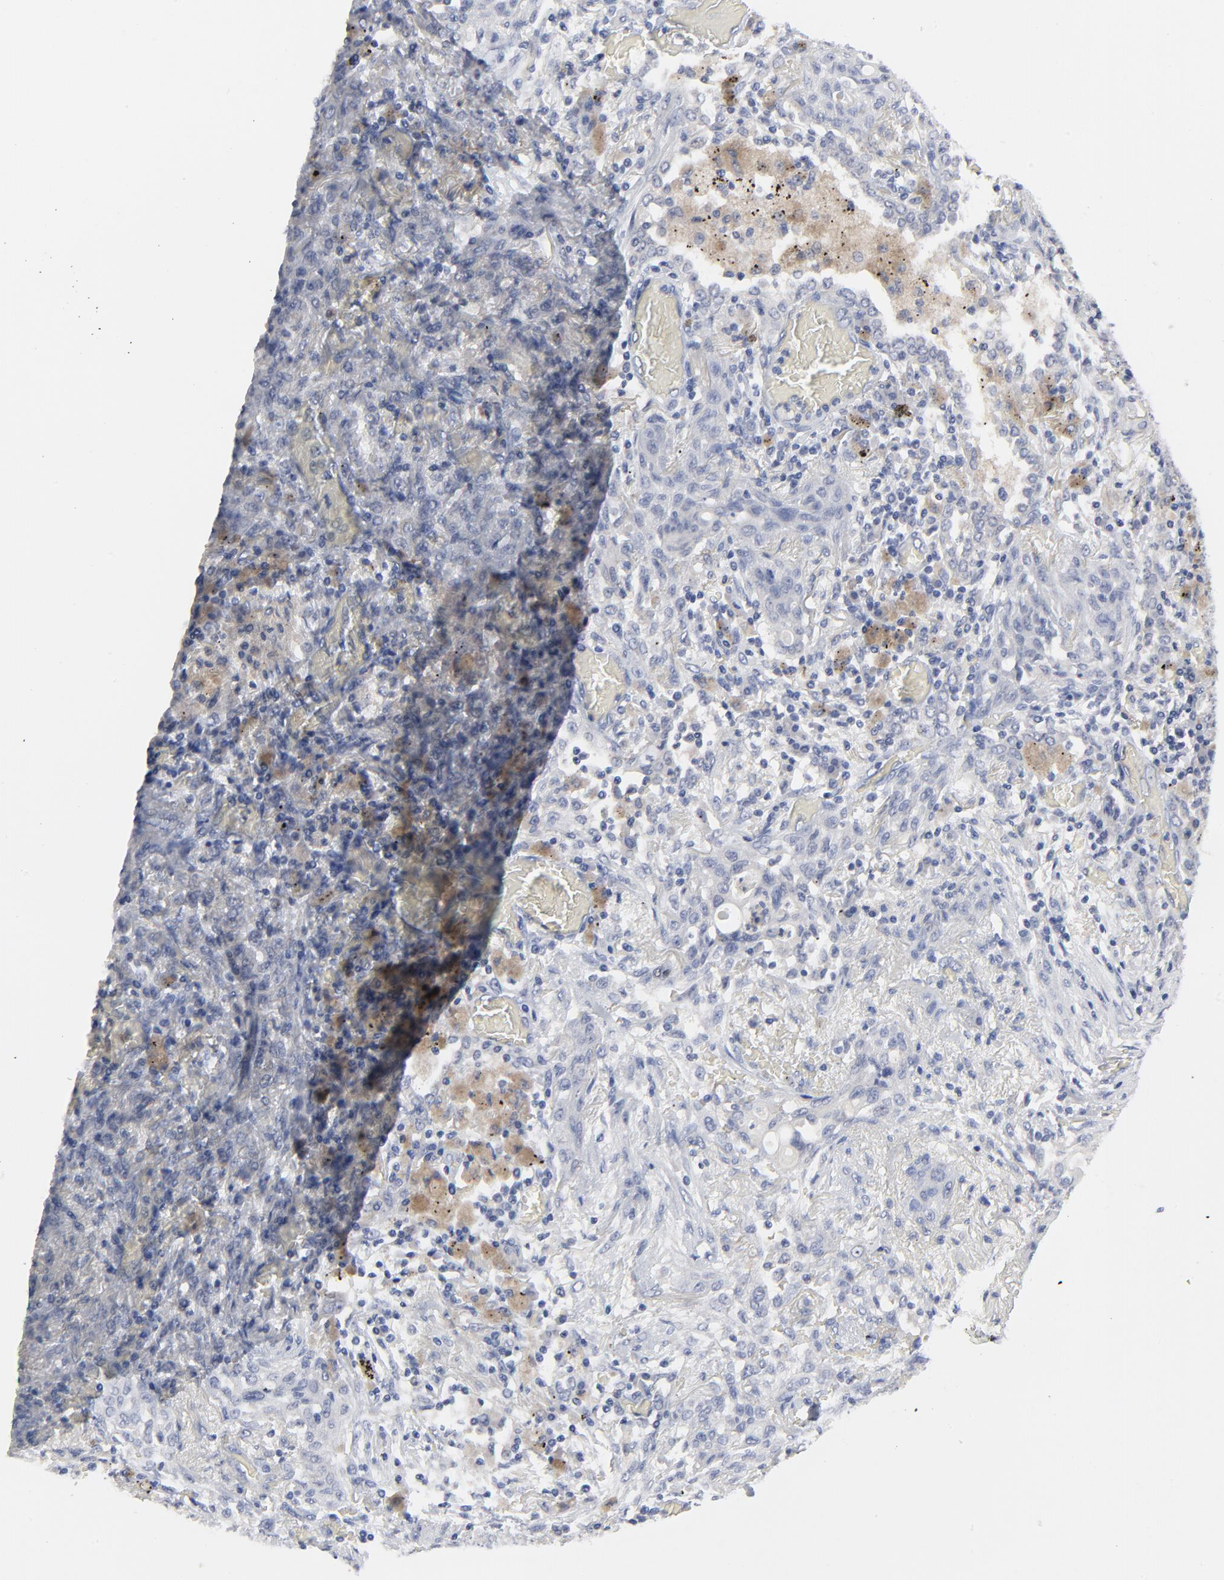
{"staining": {"intensity": "negative", "quantity": "none", "location": "none"}, "tissue": "lung cancer", "cell_type": "Tumor cells", "image_type": "cancer", "snomed": [{"axis": "morphology", "description": "Squamous cell carcinoma, NOS"}, {"axis": "topography", "description": "Lung"}], "caption": "Protein analysis of lung squamous cell carcinoma reveals no significant positivity in tumor cells. Nuclei are stained in blue.", "gene": "CLEC4G", "patient": {"sex": "female", "age": 47}}